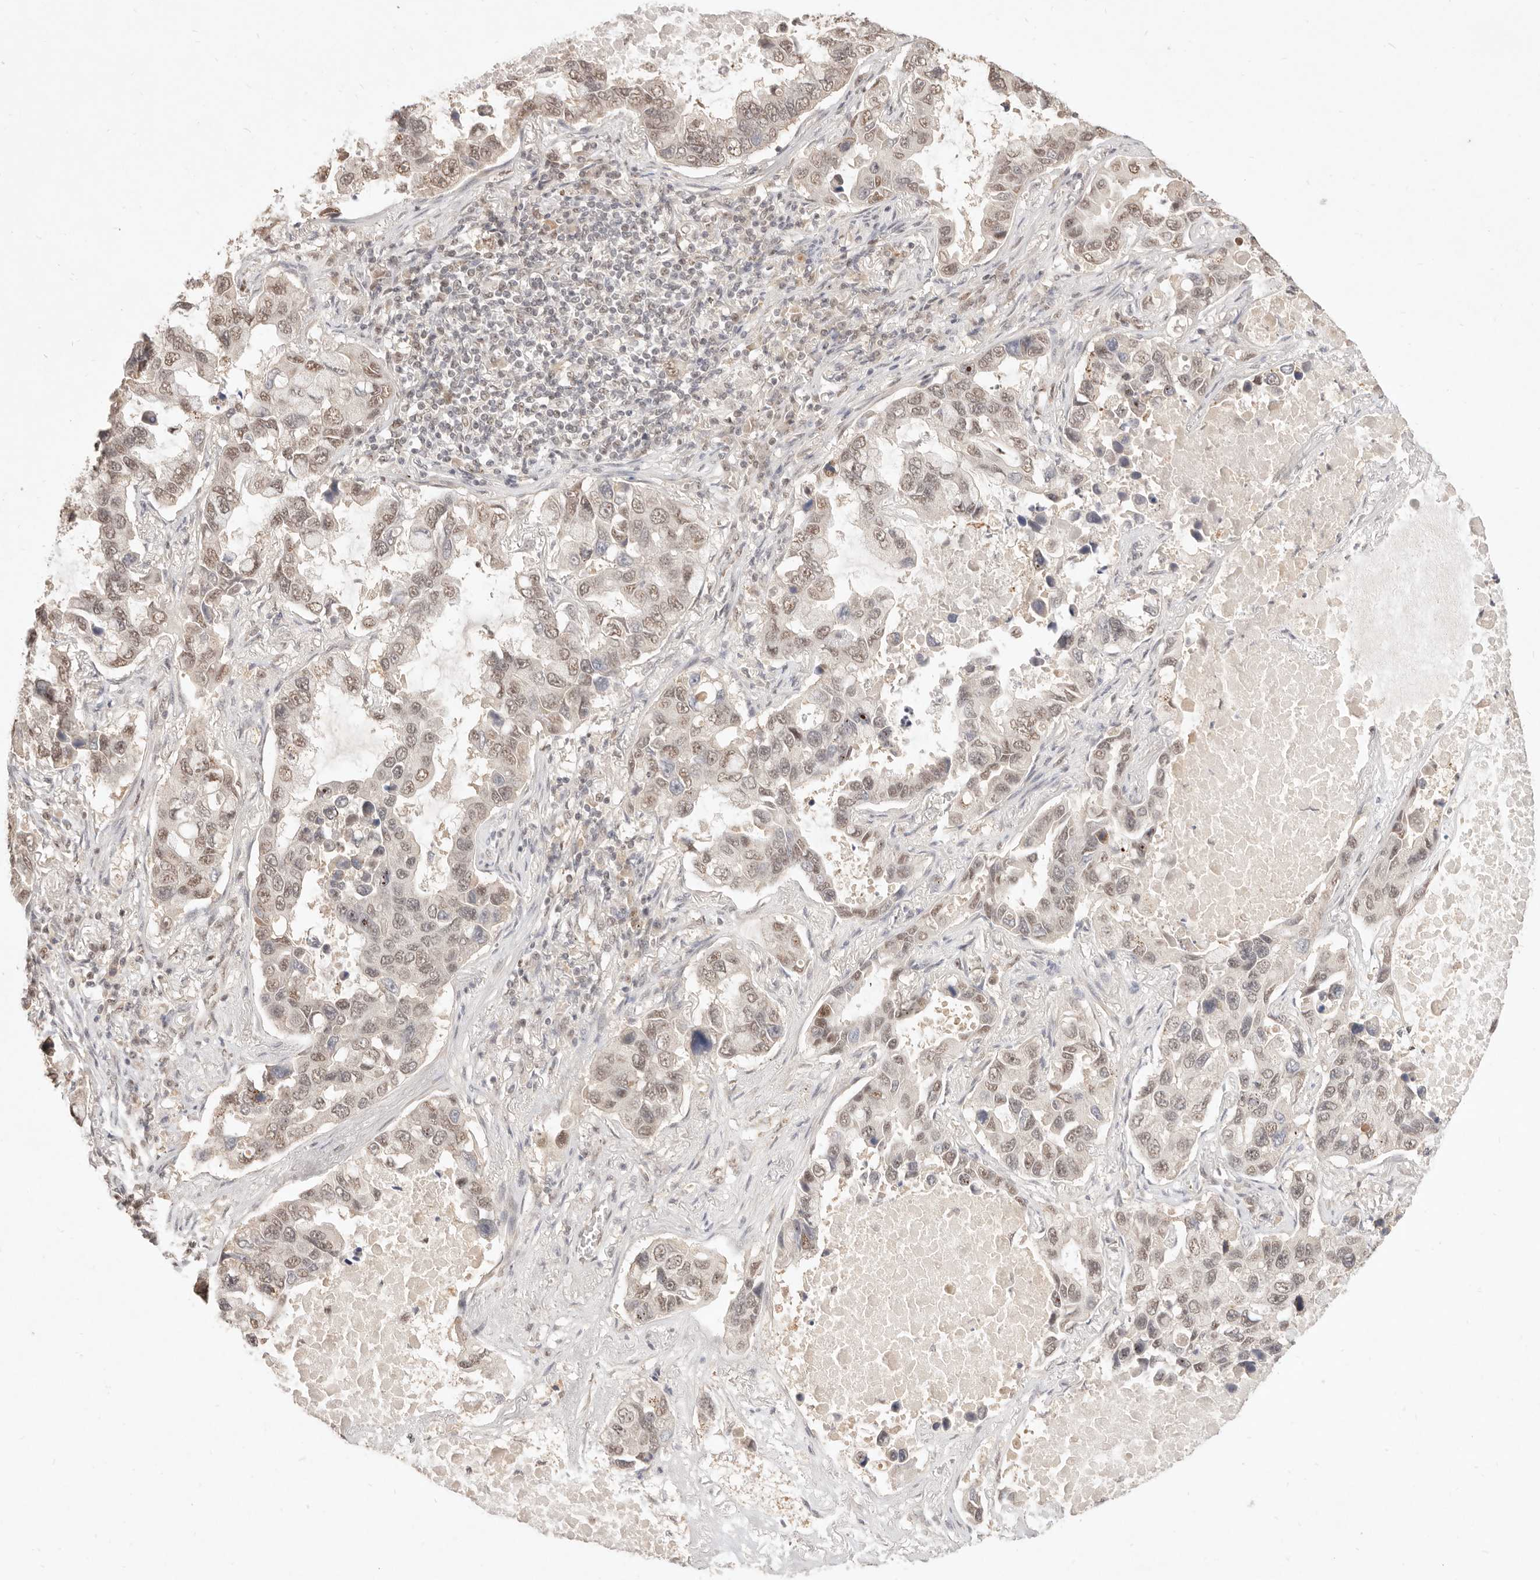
{"staining": {"intensity": "moderate", "quantity": "25%-75%", "location": "nuclear"}, "tissue": "lung cancer", "cell_type": "Tumor cells", "image_type": "cancer", "snomed": [{"axis": "morphology", "description": "Adenocarcinoma, NOS"}, {"axis": "topography", "description": "Lung"}], "caption": "Immunohistochemical staining of lung cancer reveals moderate nuclear protein staining in about 25%-75% of tumor cells.", "gene": "MEP1A", "patient": {"sex": "male", "age": 64}}